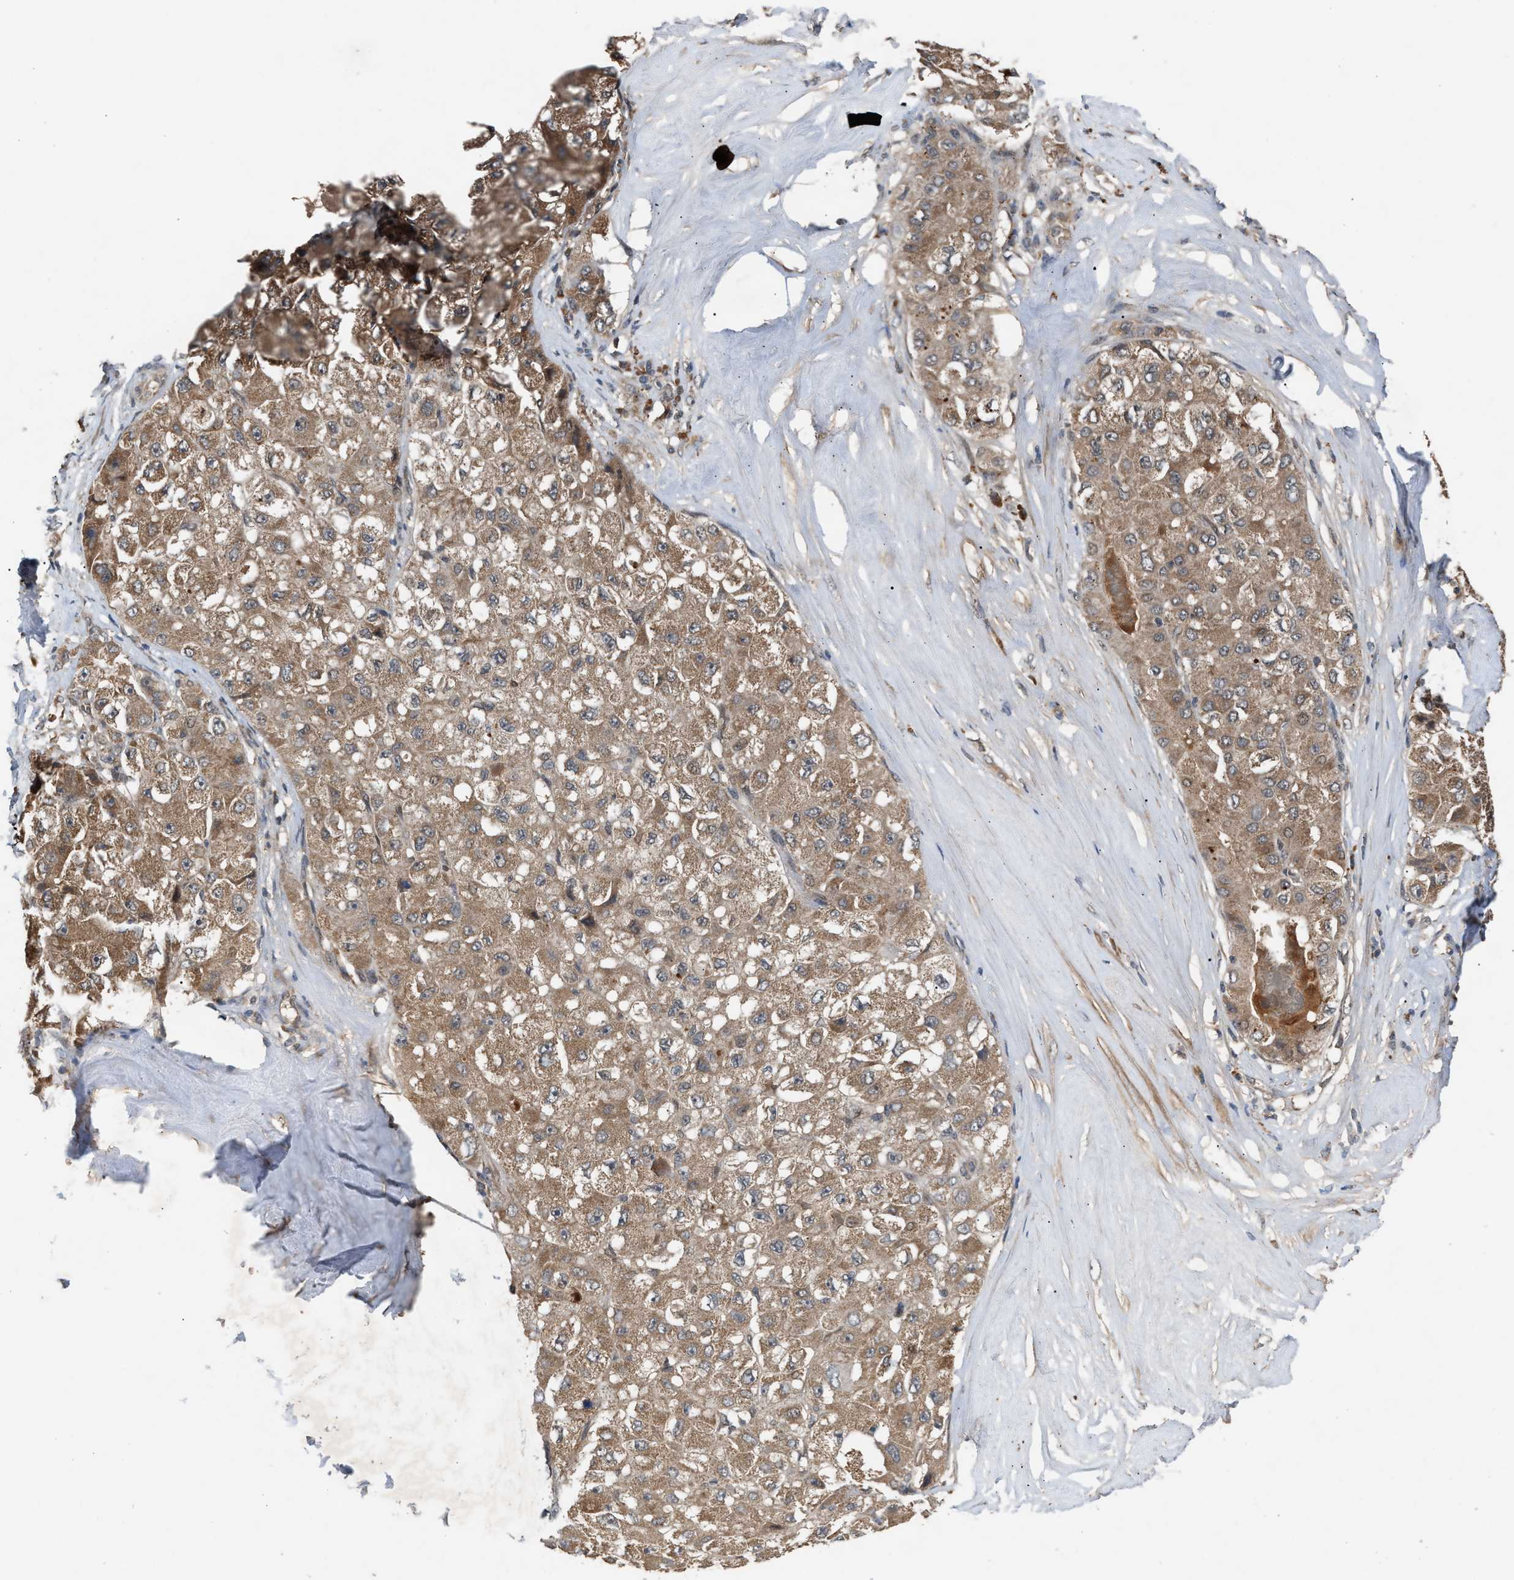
{"staining": {"intensity": "moderate", "quantity": ">75%", "location": "cytoplasmic/membranous"}, "tissue": "liver cancer", "cell_type": "Tumor cells", "image_type": "cancer", "snomed": [{"axis": "morphology", "description": "Carcinoma, Hepatocellular, NOS"}, {"axis": "topography", "description": "Liver"}], "caption": "Human liver hepatocellular carcinoma stained for a protein (brown) reveals moderate cytoplasmic/membranous positive expression in about >75% of tumor cells.", "gene": "RUSC2", "patient": {"sex": "male", "age": 80}}